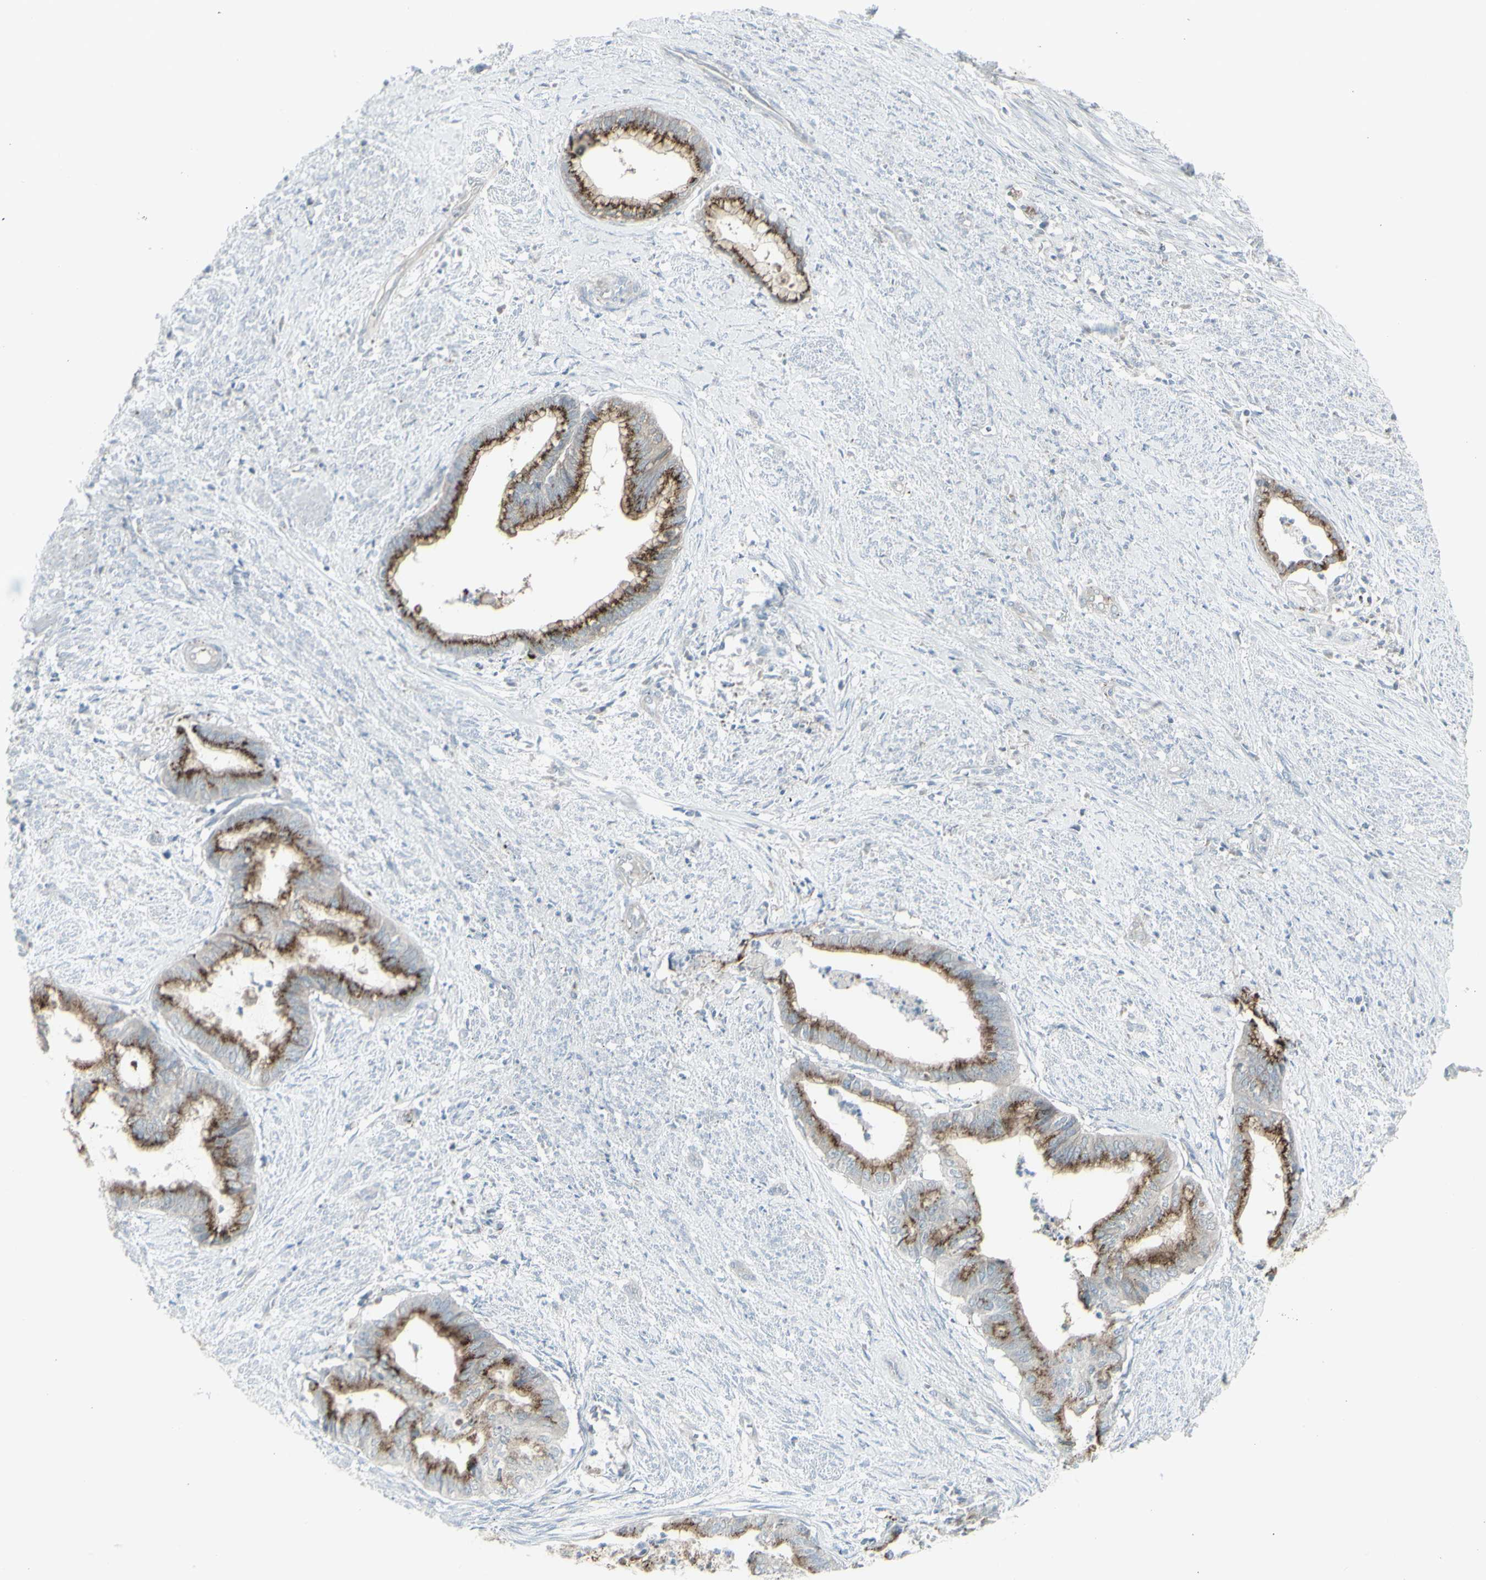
{"staining": {"intensity": "moderate", "quantity": ">75%", "location": "cytoplasmic/membranous"}, "tissue": "endometrial cancer", "cell_type": "Tumor cells", "image_type": "cancer", "snomed": [{"axis": "morphology", "description": "Necrosis, NOS"}, {"axis": "morphology", "description": "Adenocarcinoma, NOS"}, {"axis": "topography", "description": "Endometrium"}], "caption": "High-magnification brightfield microscopy of endometrial cancer stained with DAB (3,3'-diaminobenzidine) (brown) and counterstained with hematoxylin (blue). tumor cells exhibit moderate cytoplasmic/membranous positivity is identified in approximately>75% of cells.", "gene": "GALNT6", "patient": {"sex": "female", "age": 79}}